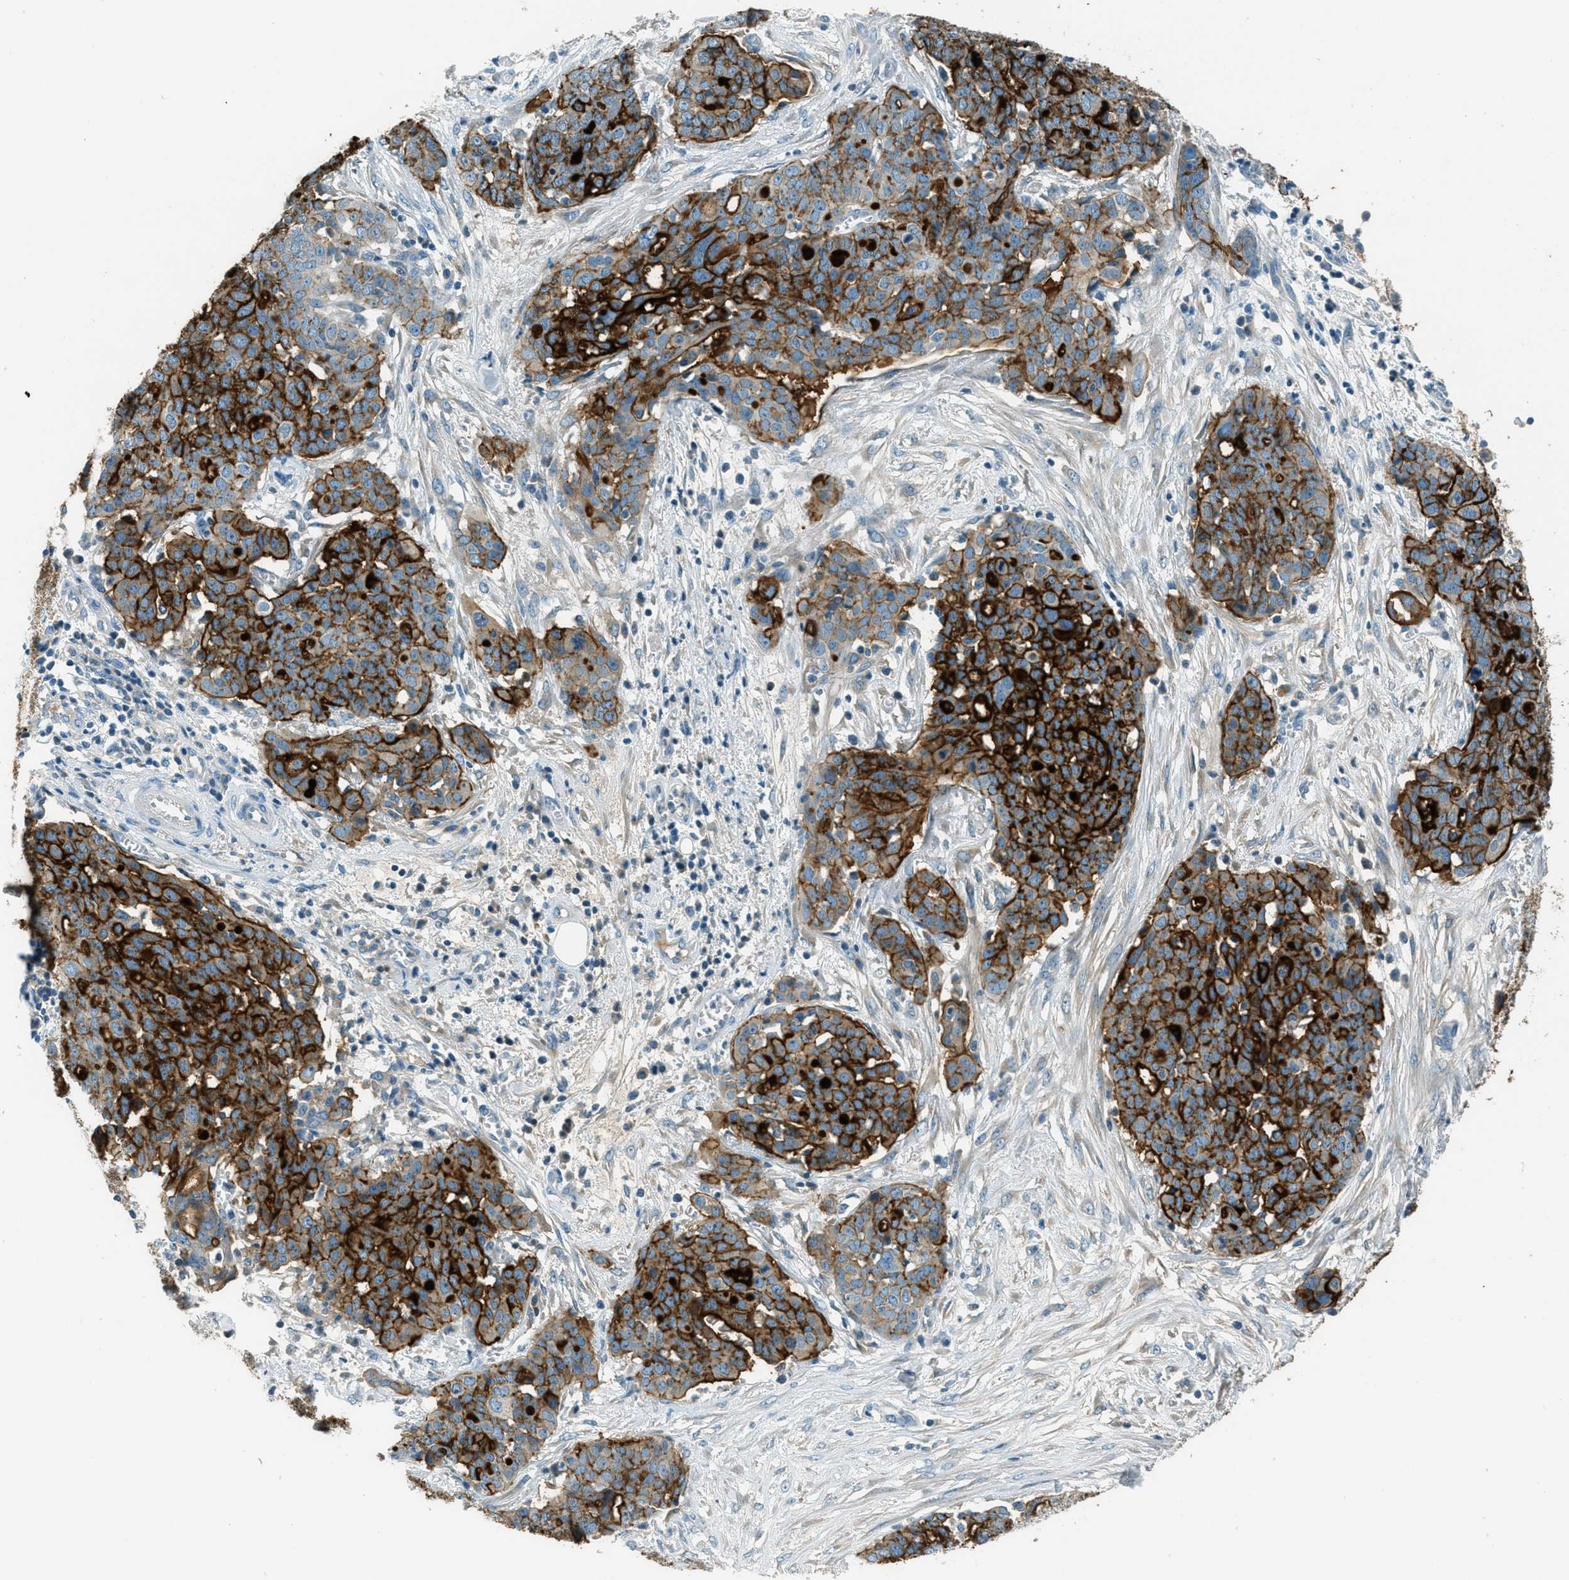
{"staining": {"intensity": "strong", "quantity": ">75%", "location": "cytoplasmic/membranous"}, "tissue": "ovarian cancer", "cell_type": "Tumor cells", "image_type": "cancer", "snomed": [{"axis": "morphology", "description": "Cystadenocarcinoma, serous, NOS"}, {"axis": "topography", "description": "Soft tissue"}, {"axis": "topography", "description": "Ovary"}], "caption": "Immunohistochemical staining of ovarian cancer (serous cystadenocarcinoma) displays high levels of strong cytoplasmic/membranous positivity in about >75% of tumor cells.", "gene": "MSLN", "patient": {"sex": "female", "age": 57}}